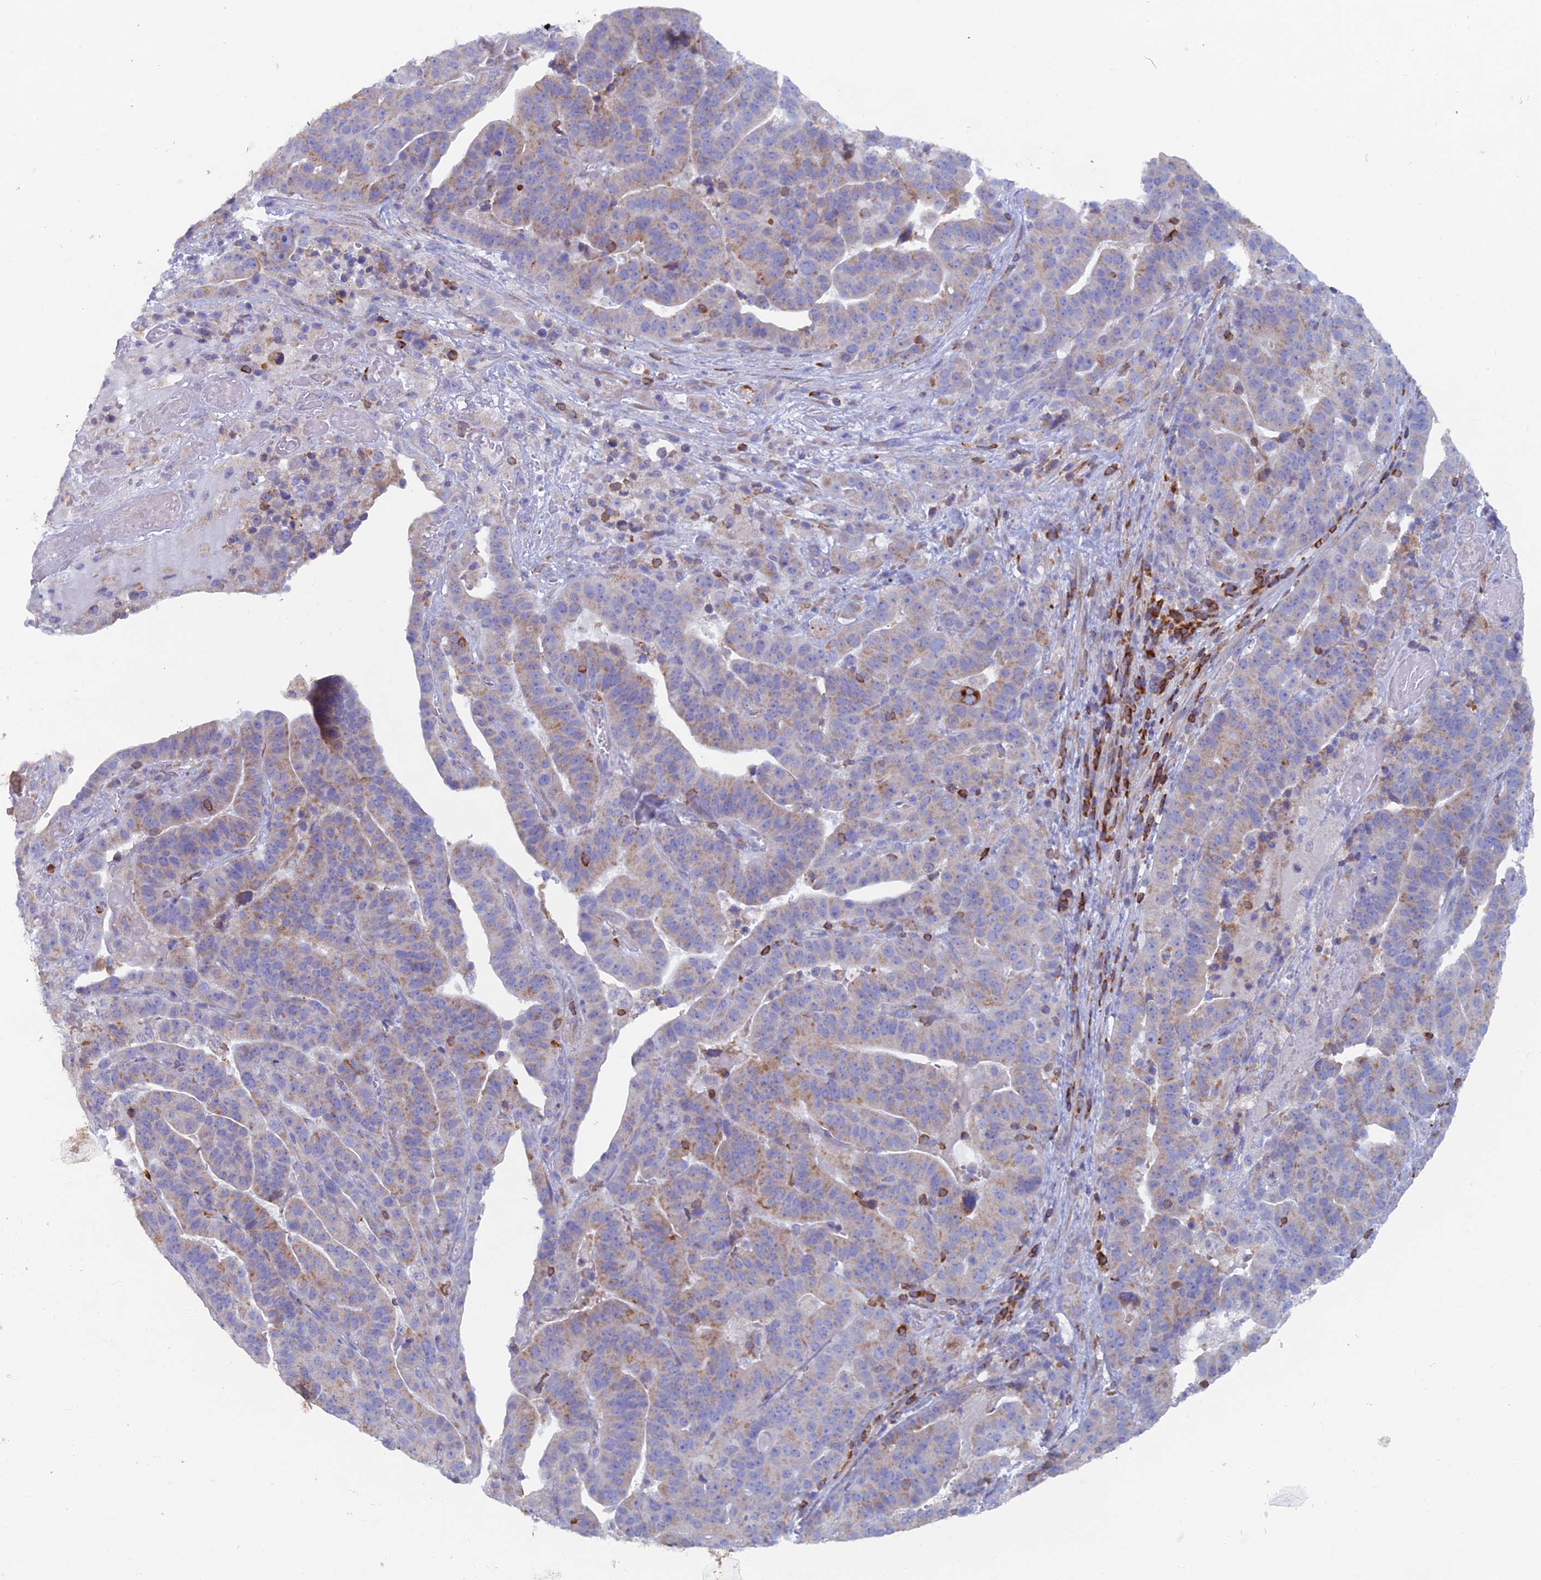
{"staining": {"intensity": "weak", "quantity": "25%-75%", "location": "cytoplasmic/membranous"}, "tissue": "stomach cancer", "cell_type": "Tumor cells", "image_type": "cancer", "snomed": [{"axis": "morphology", "description": "Adenocarcinoma, NOS"}, {"axis": "topography", "description": "Stomach"}], "caption": "Stomach cancer (adenocarcinoma) was stained to show a protein in brown. There is low levels of weak cytoplasmic/membranous expression in approximately 25%-75% of tumor cells.", "gene": "ABI3BP", "patient": {"sex": "male", "age": 48}}